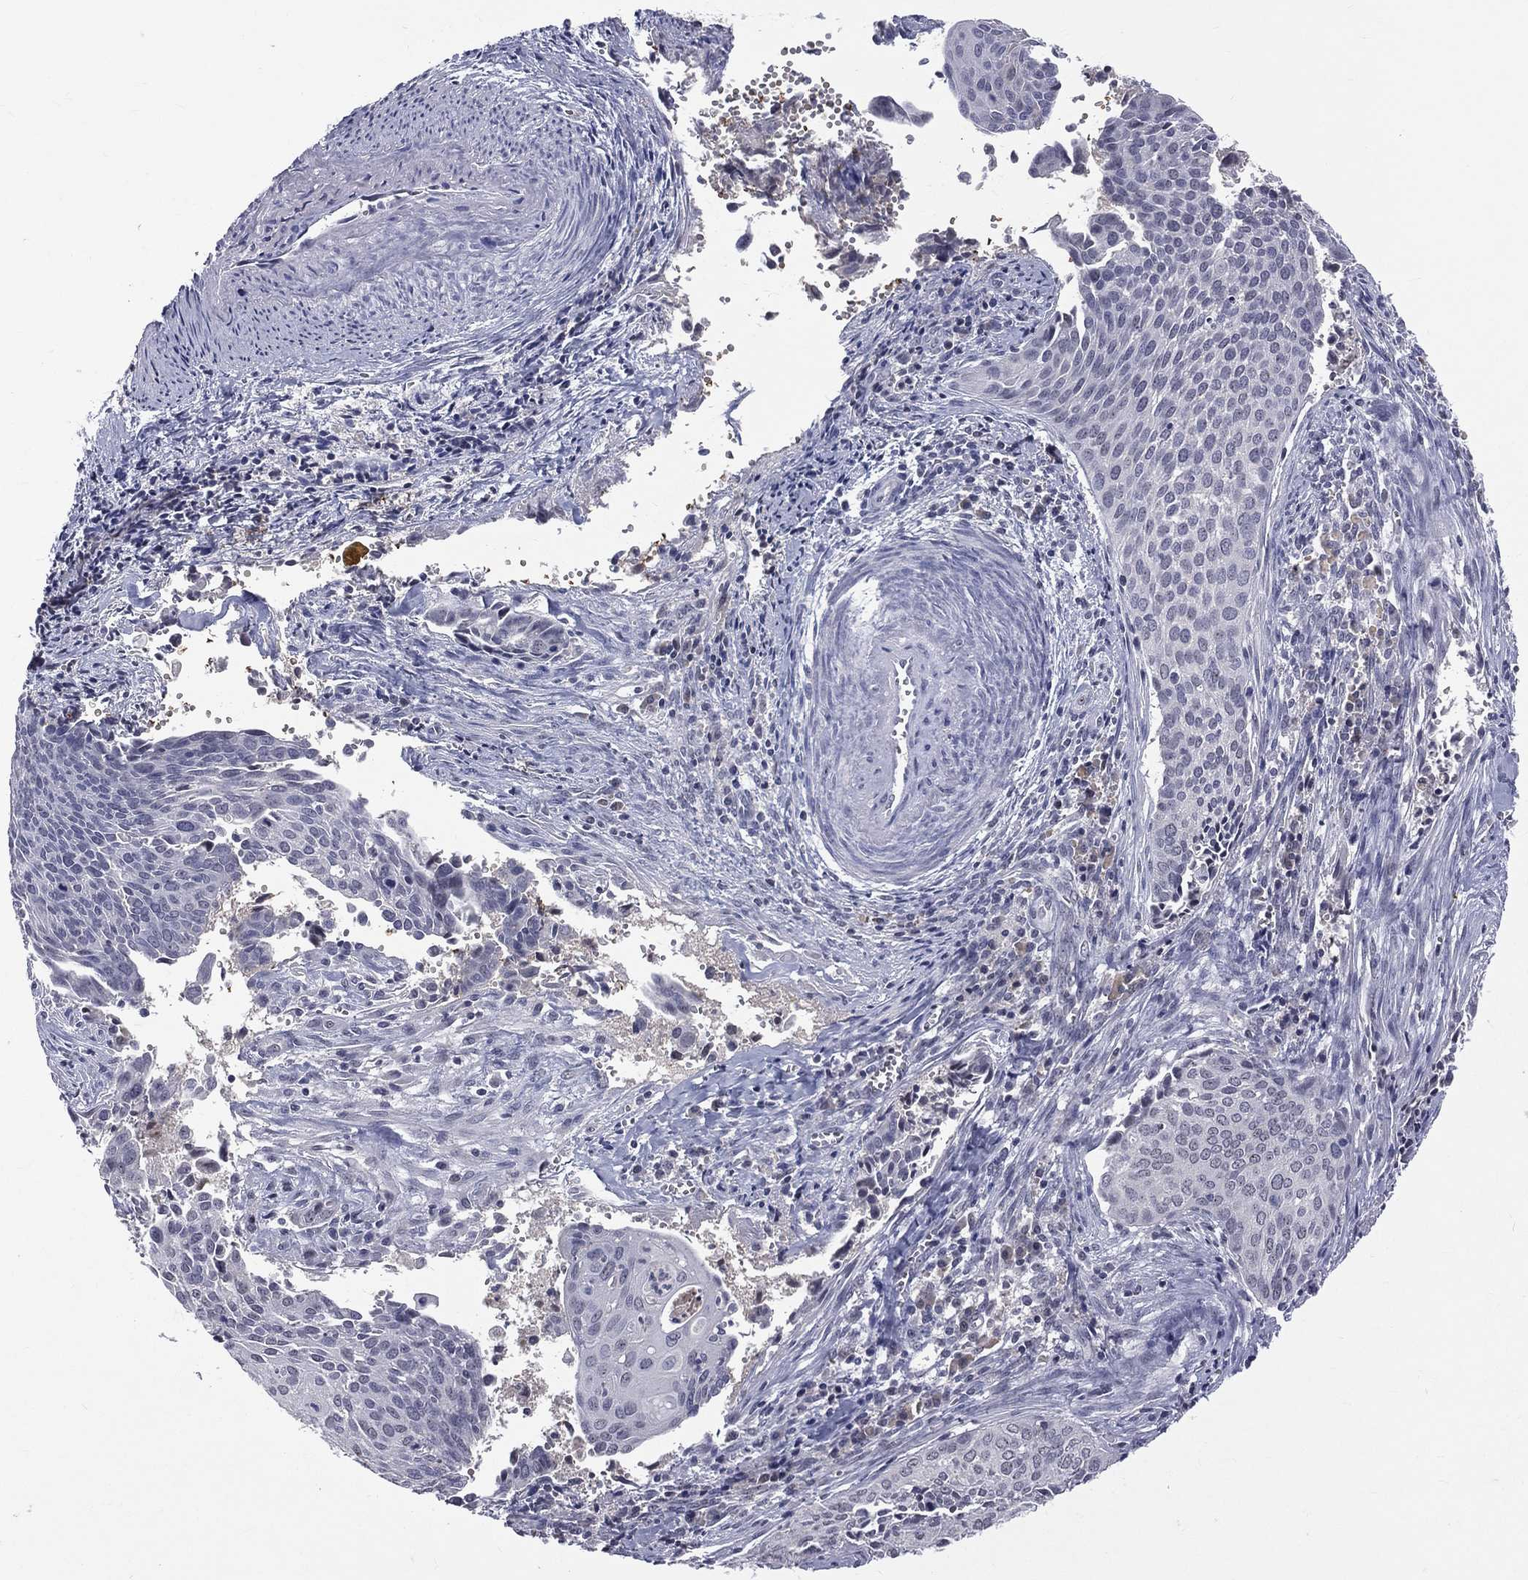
{"staining": {"intensity": "negative", "quantity": "none", "location": "none"}, "tissue": "cervical cancer", "cell_type": "Tumor cells", "image_type": "cancer", "snomed": [{"axis": "morphology", "description": "Squamous cell carcinoma, NOS"}, {"axis": "topography", "description": "Cervix"}], "caption": "High power microscopy photomicrograph of an immunohistochemistry (IHC) micrograph of cervical squamous cell carcinoma, revealing no significant staining in tumor cells.", "gene": "DSG4", "patient": {"sex": "female", "age": 29}}